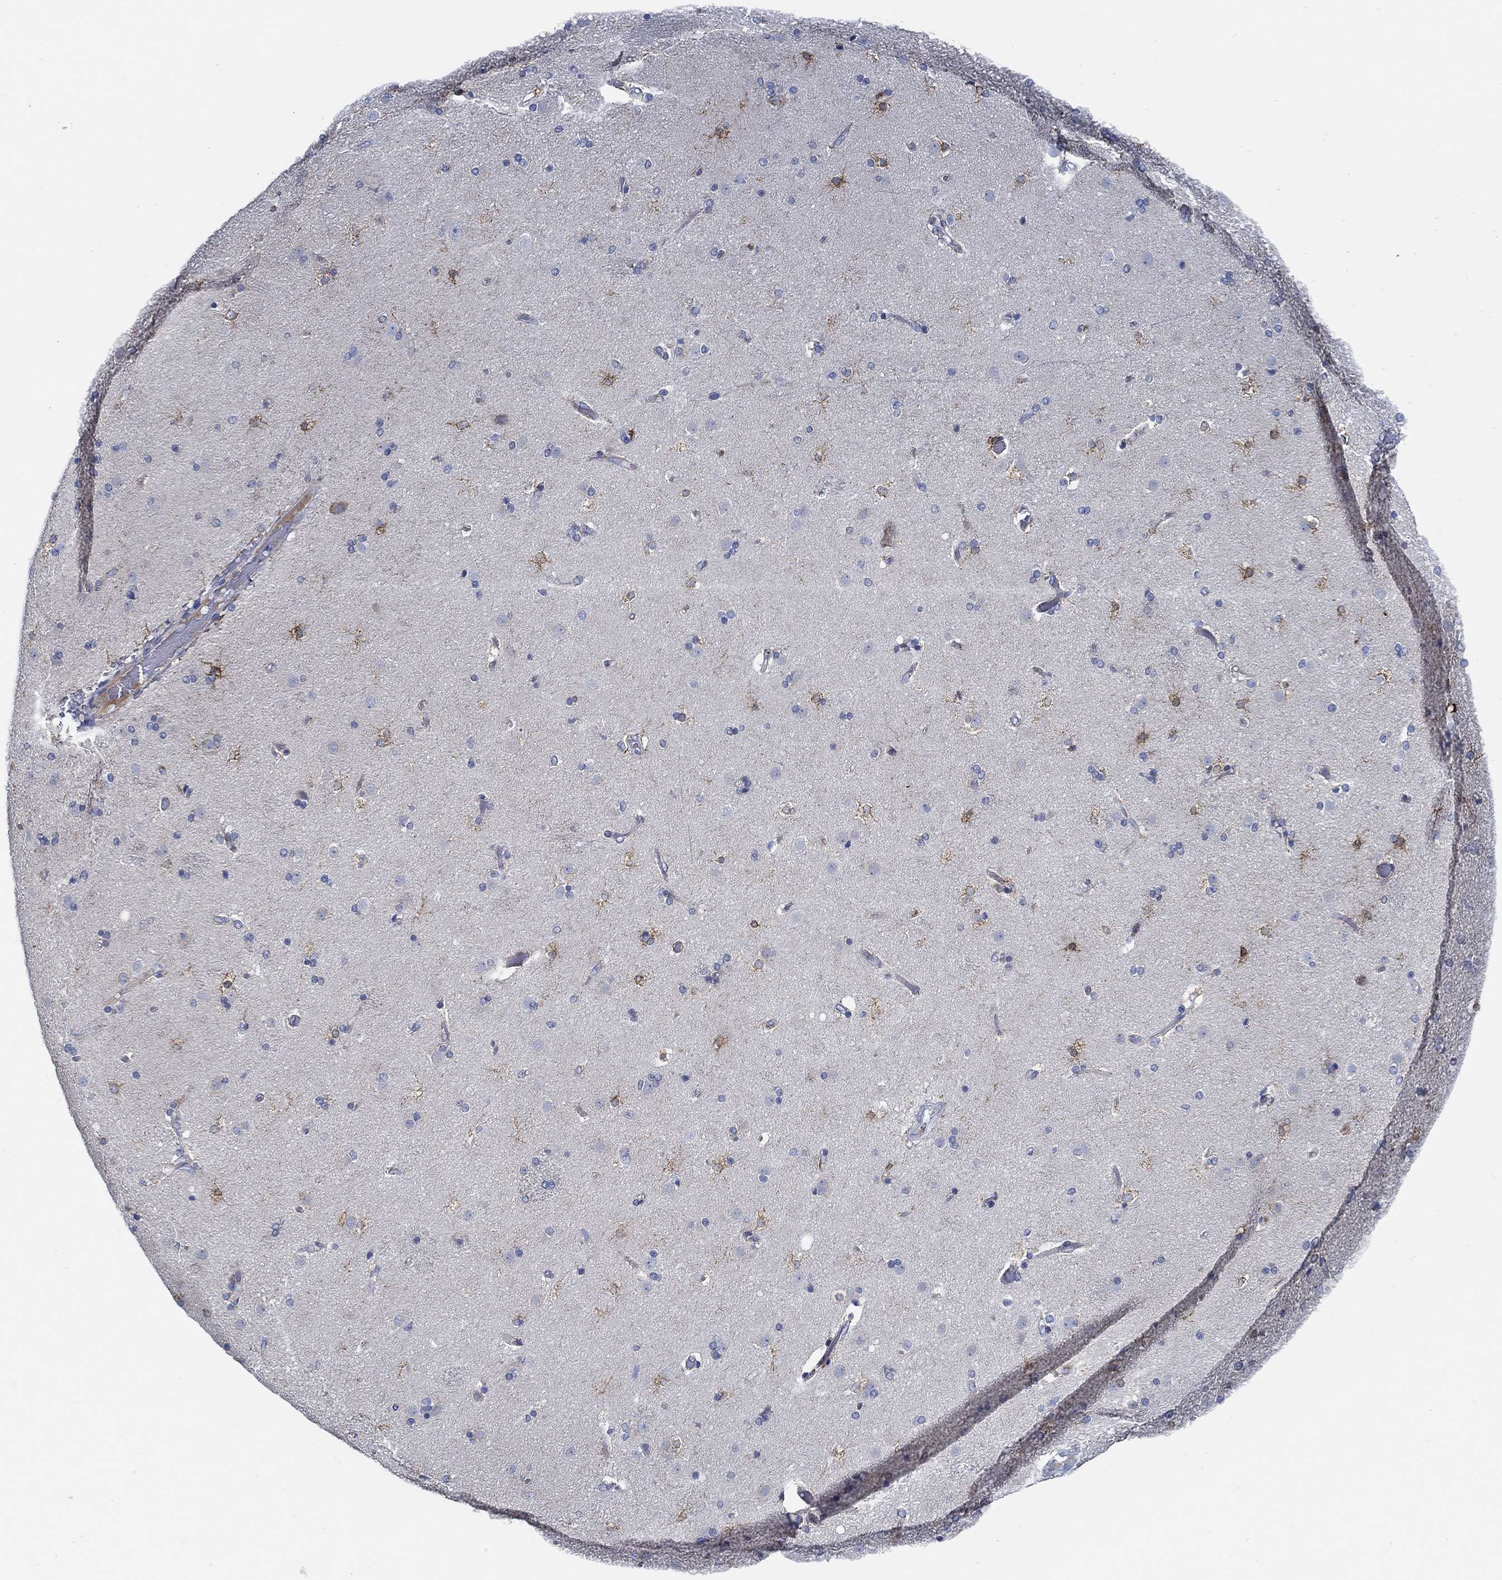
{"staining": {"intensity": "moderate", "quantity": "25%-75%", "location": "cytoplasmic/membranous"}, "tissue": "caudate", "cell_type": "Glial cells", "image_type": "normal", "snomed": [{"axis": "morphology", "description": "Normal tissue, NOS"}, {"axis": "topography", "description": "Lateral ventricle wall"}], "caption": "A brown stain shows moderate cytoplasmic/membranous staining of a protein in glial cells of unremarkable human caudate.", "gene": "HECW2", "patient": {"sex": "male", "age": 54}}